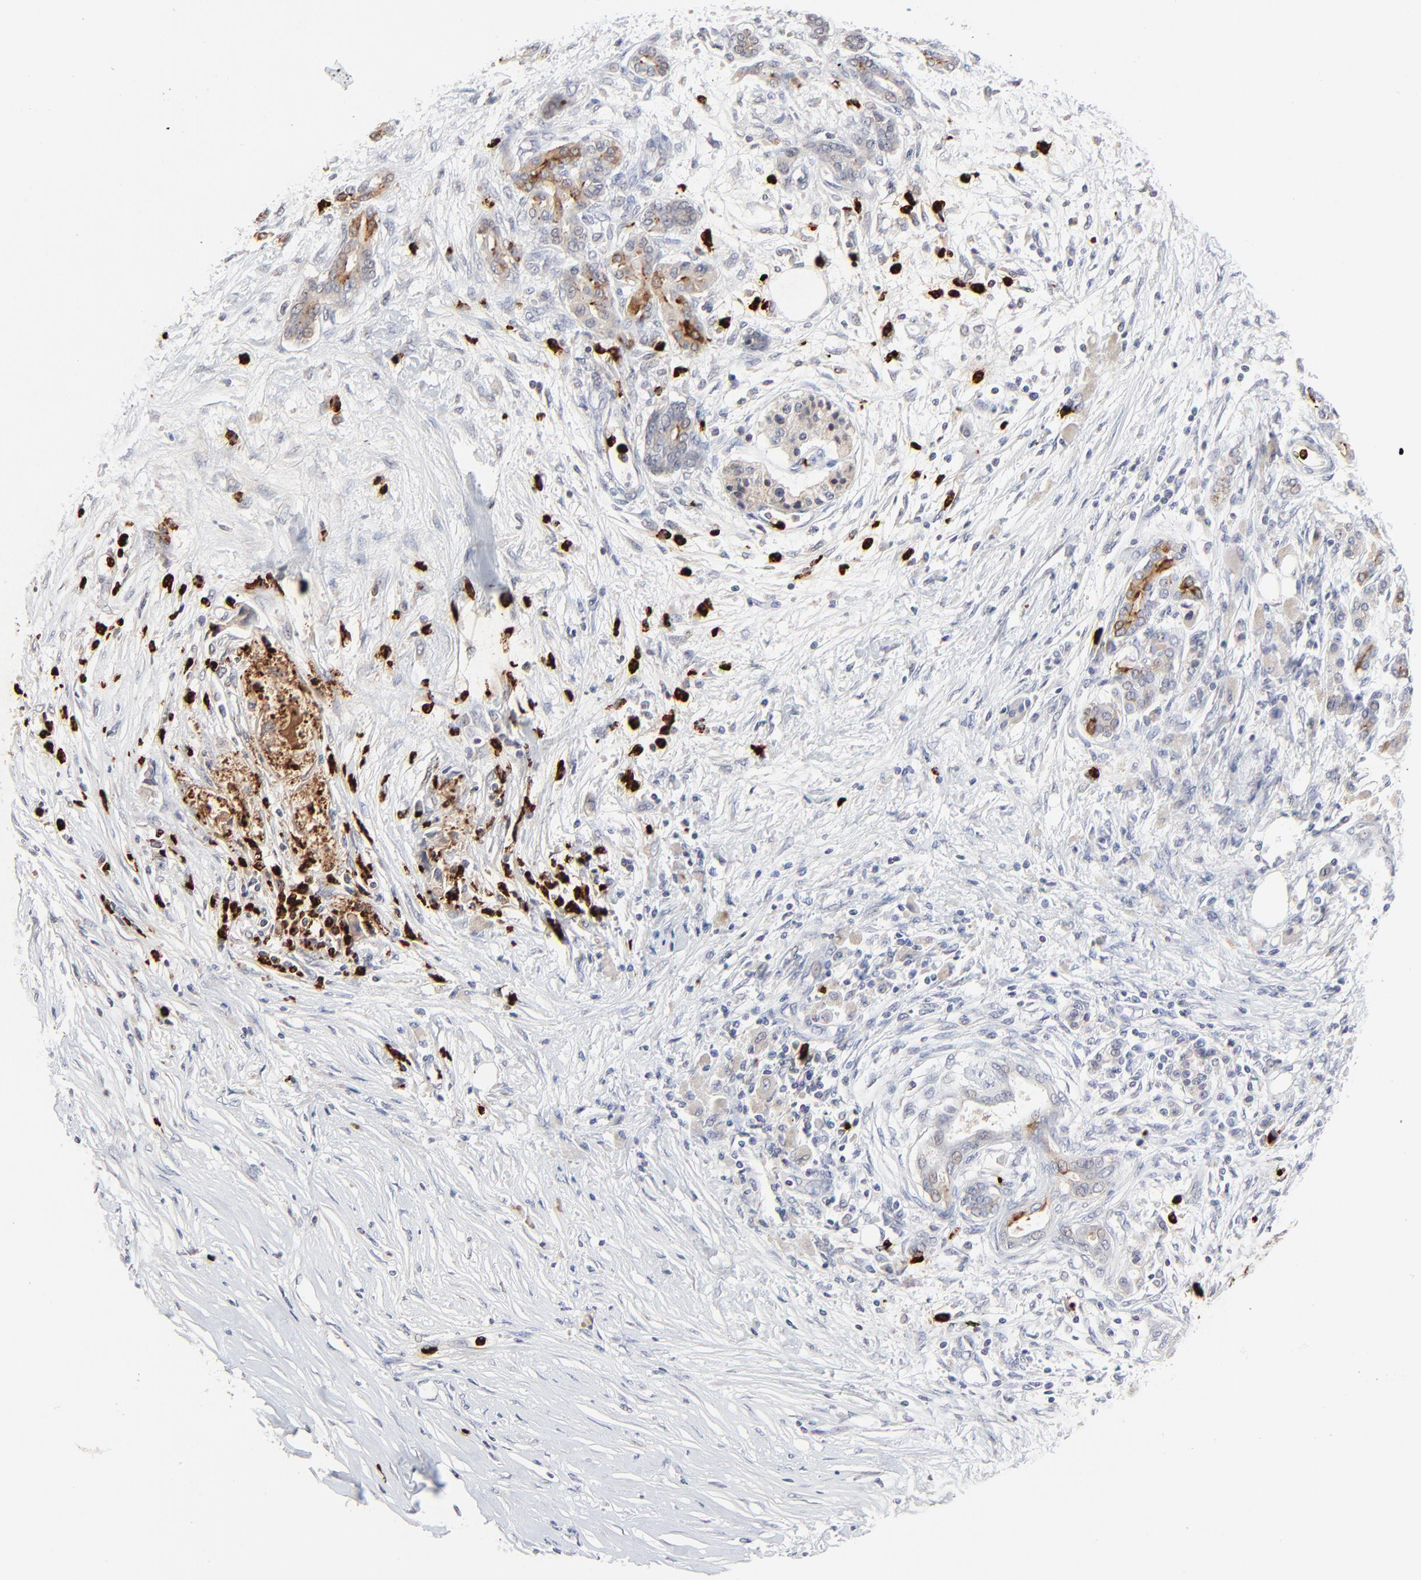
{"staining": {"intensity": "moderate", "quantity": ">75%", "location": "cytoplasmic/membranous"}, "tissue": "pancreatic cancer", "cell_type": "Tumor cells", "image_type": "cancer", "snomed": [{"axis": "morphology", "description": "Adenocarcinoma, NOS"}, {"axis": "topography", "description": "Pancreas"}], "caption": "Protein staining by immunohistochemistry exhibits moderate cytoplasmic/membranous positivity in about >75% of tumor cells in pancreatic cancer.", "gene": "LCN2", "patient": {"sex": "female", "age": 59}}